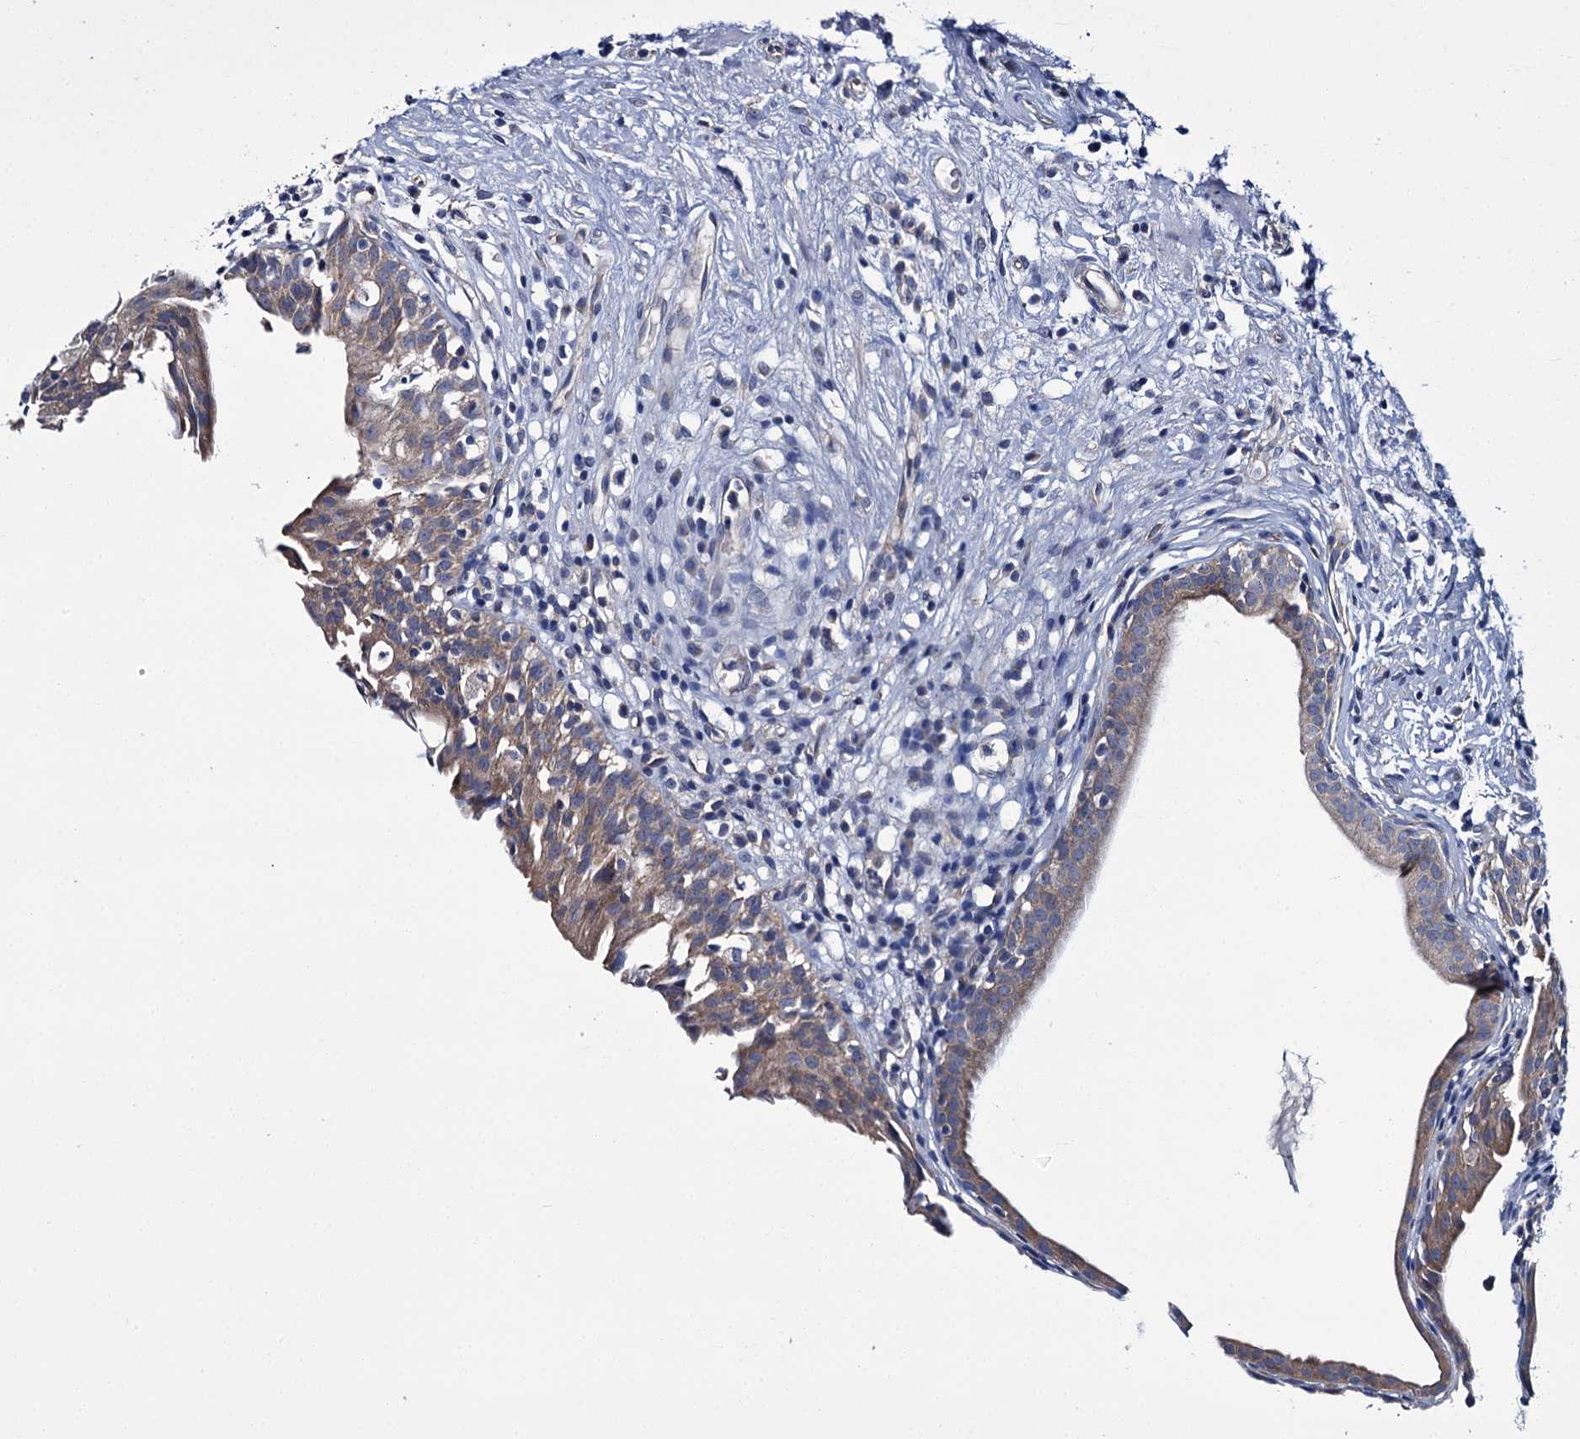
{"staining": {"intensity": "moderate", "quantity": ">75%", "location": "cytoplasmic/membranous"}, "tissue": "urinary bladder", "cell_type": "Urothelial cells", "image_type": "normal", "snomed": [{"axis": "morphology", "description": "Normal tissue, NOS"}, {"axis": "morphology", "description": "Inflammation, NOS"}, {"axis": "topography", "description": "Urinary bladder"}], "caption": "A high-resolution micrograph shows IHC staining of benign urinary bladder, which displays moderate cytoplasmic/membranous expression in about >75% of urothelial cells.", "gene": "CEP295", "patient": {"sex": "male", "age": 63}}